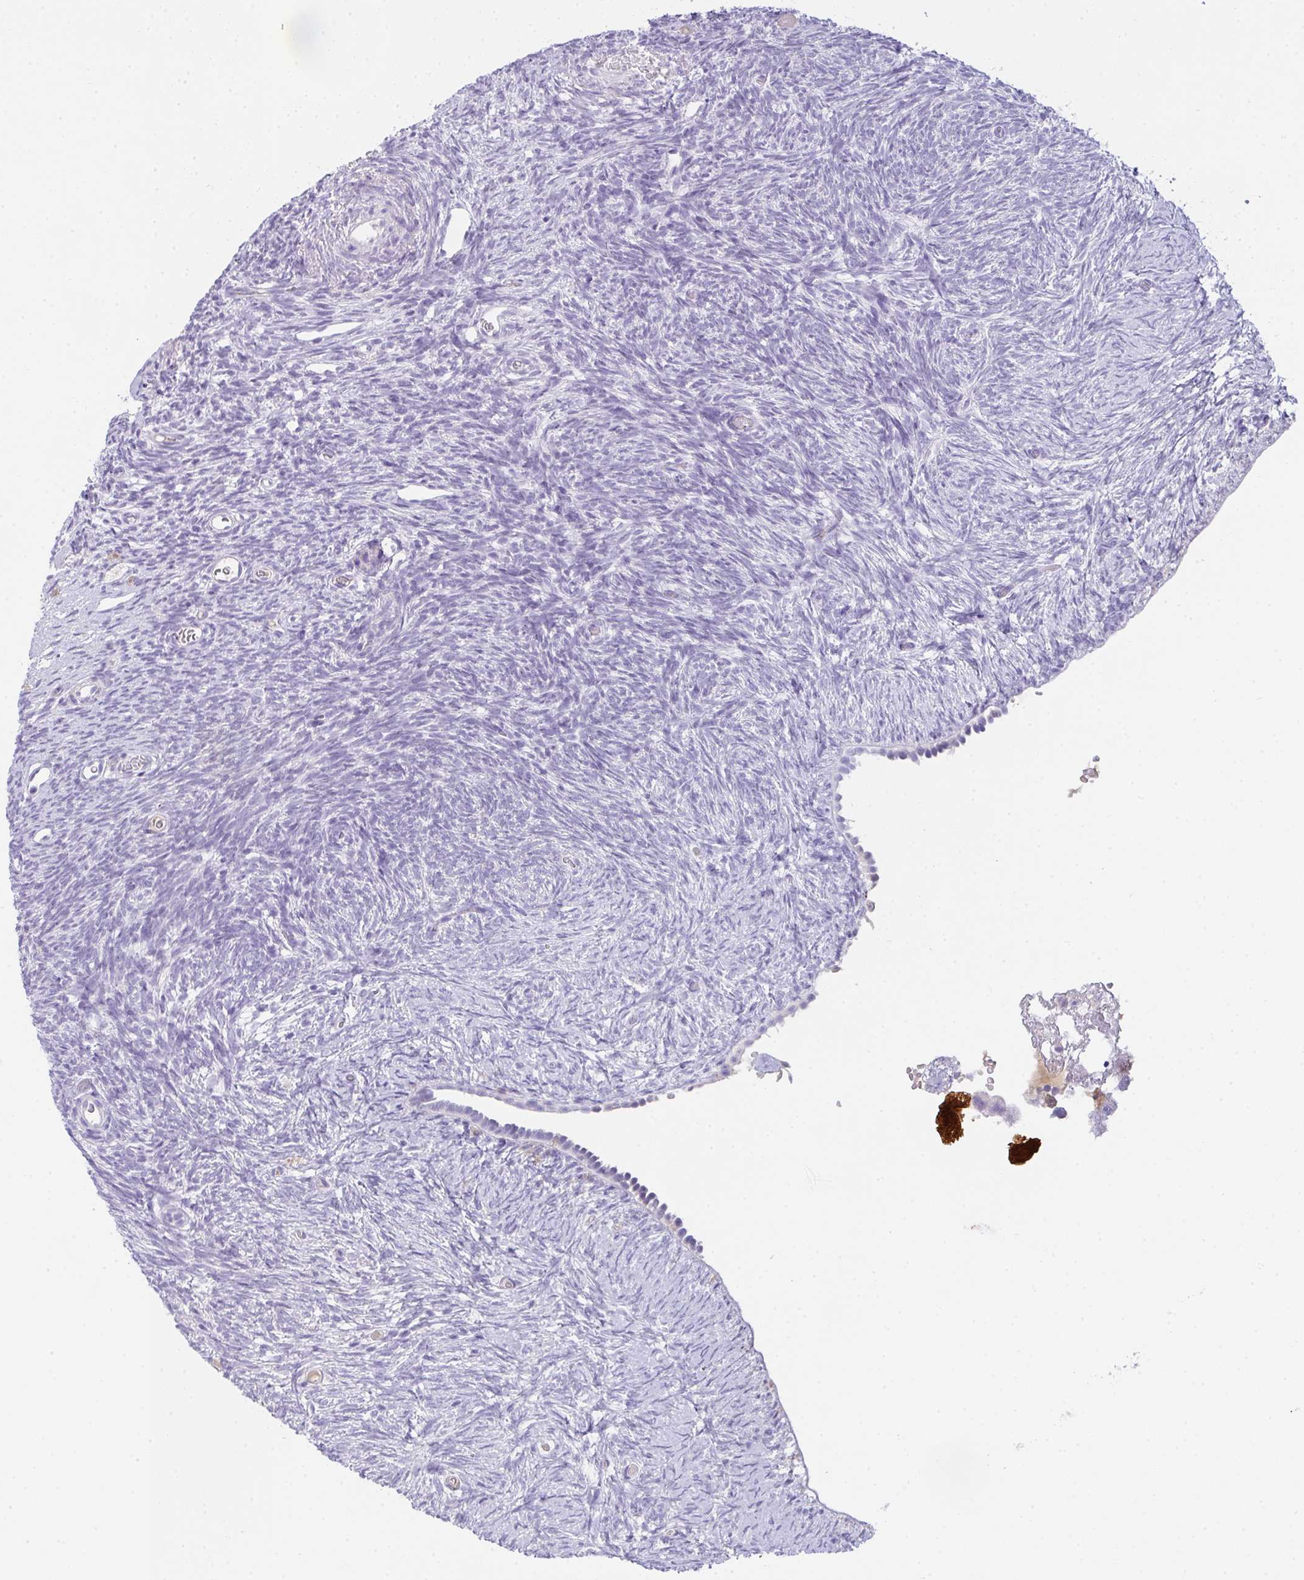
{"staining": {"intensity": "negative", "quantity": "none", "location": "none"}, "tissue": "ovary", "cell_type": "Follicle cells", "image_type": "normal", "snomed": [{"axis": "morphology", "description": "Normal tissue, NOS"}, {"axis": "topography", "description": "Ovary"}], "caption": "IHC of normal ovary shows no expression in follicle cells. (Brightfield microscopy of DAB (3,3'-diaminobenzidine) IHC at high magnification).", "gene": "COX7B", "patient": {"sex": "female", "age": 39}}